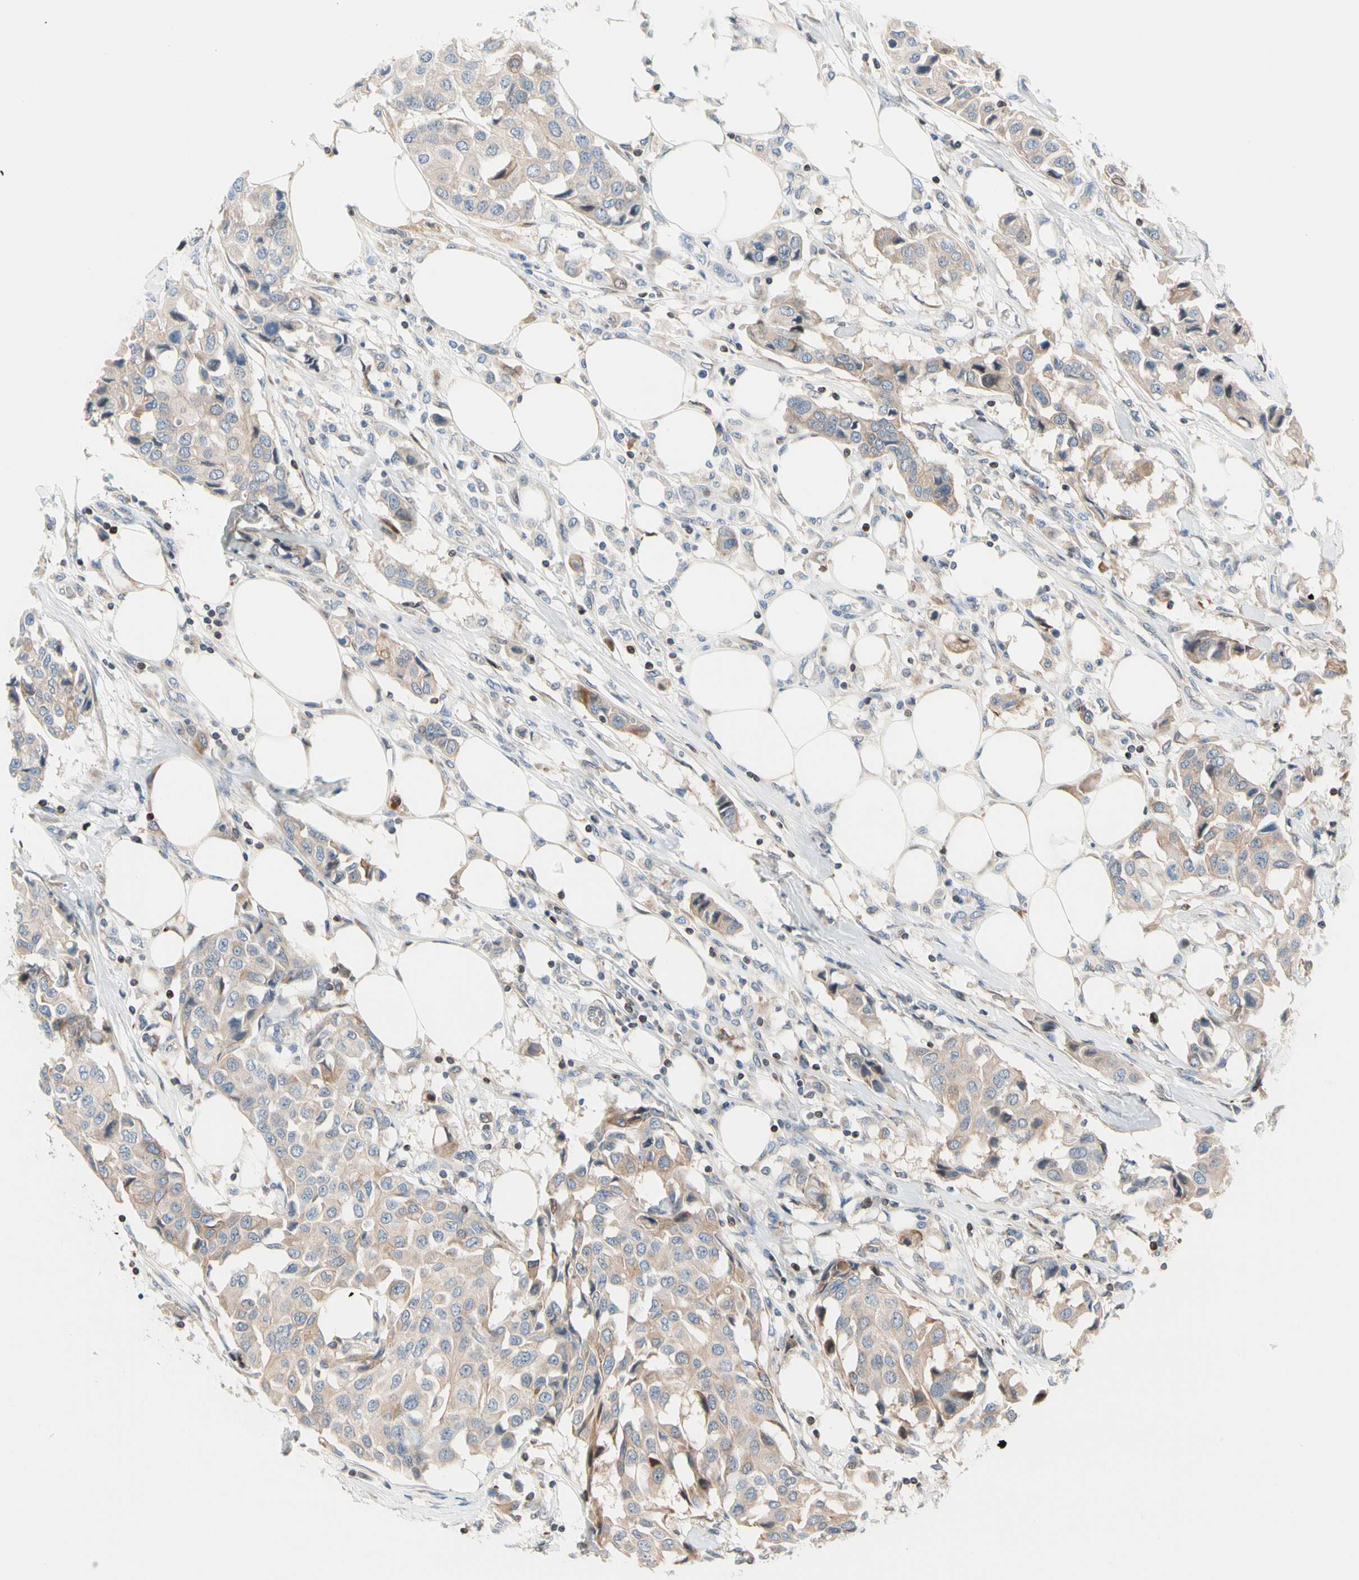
{"staining": {"intensity": "weak", "quantity": ">75%", "location": "cytoplasmic/membranous"}, "tissue": "breast cancer", "cell_type": "Tumor cells", "image_type": "cancer", "snomed": [{"axis": "morphology", "description": "Duct carcinoma"}, {"axis": "topography", "description": "Breast"}], "caption": "Breast infiltrating ductal carcinoma tissue exhibits weak cytoplasmic/membranous positivity in about >75% of tumor cells, visualized by immunohistochemistry.", "gene": "MAP3K3", "patient": {"sex": "female", "age": 80}}